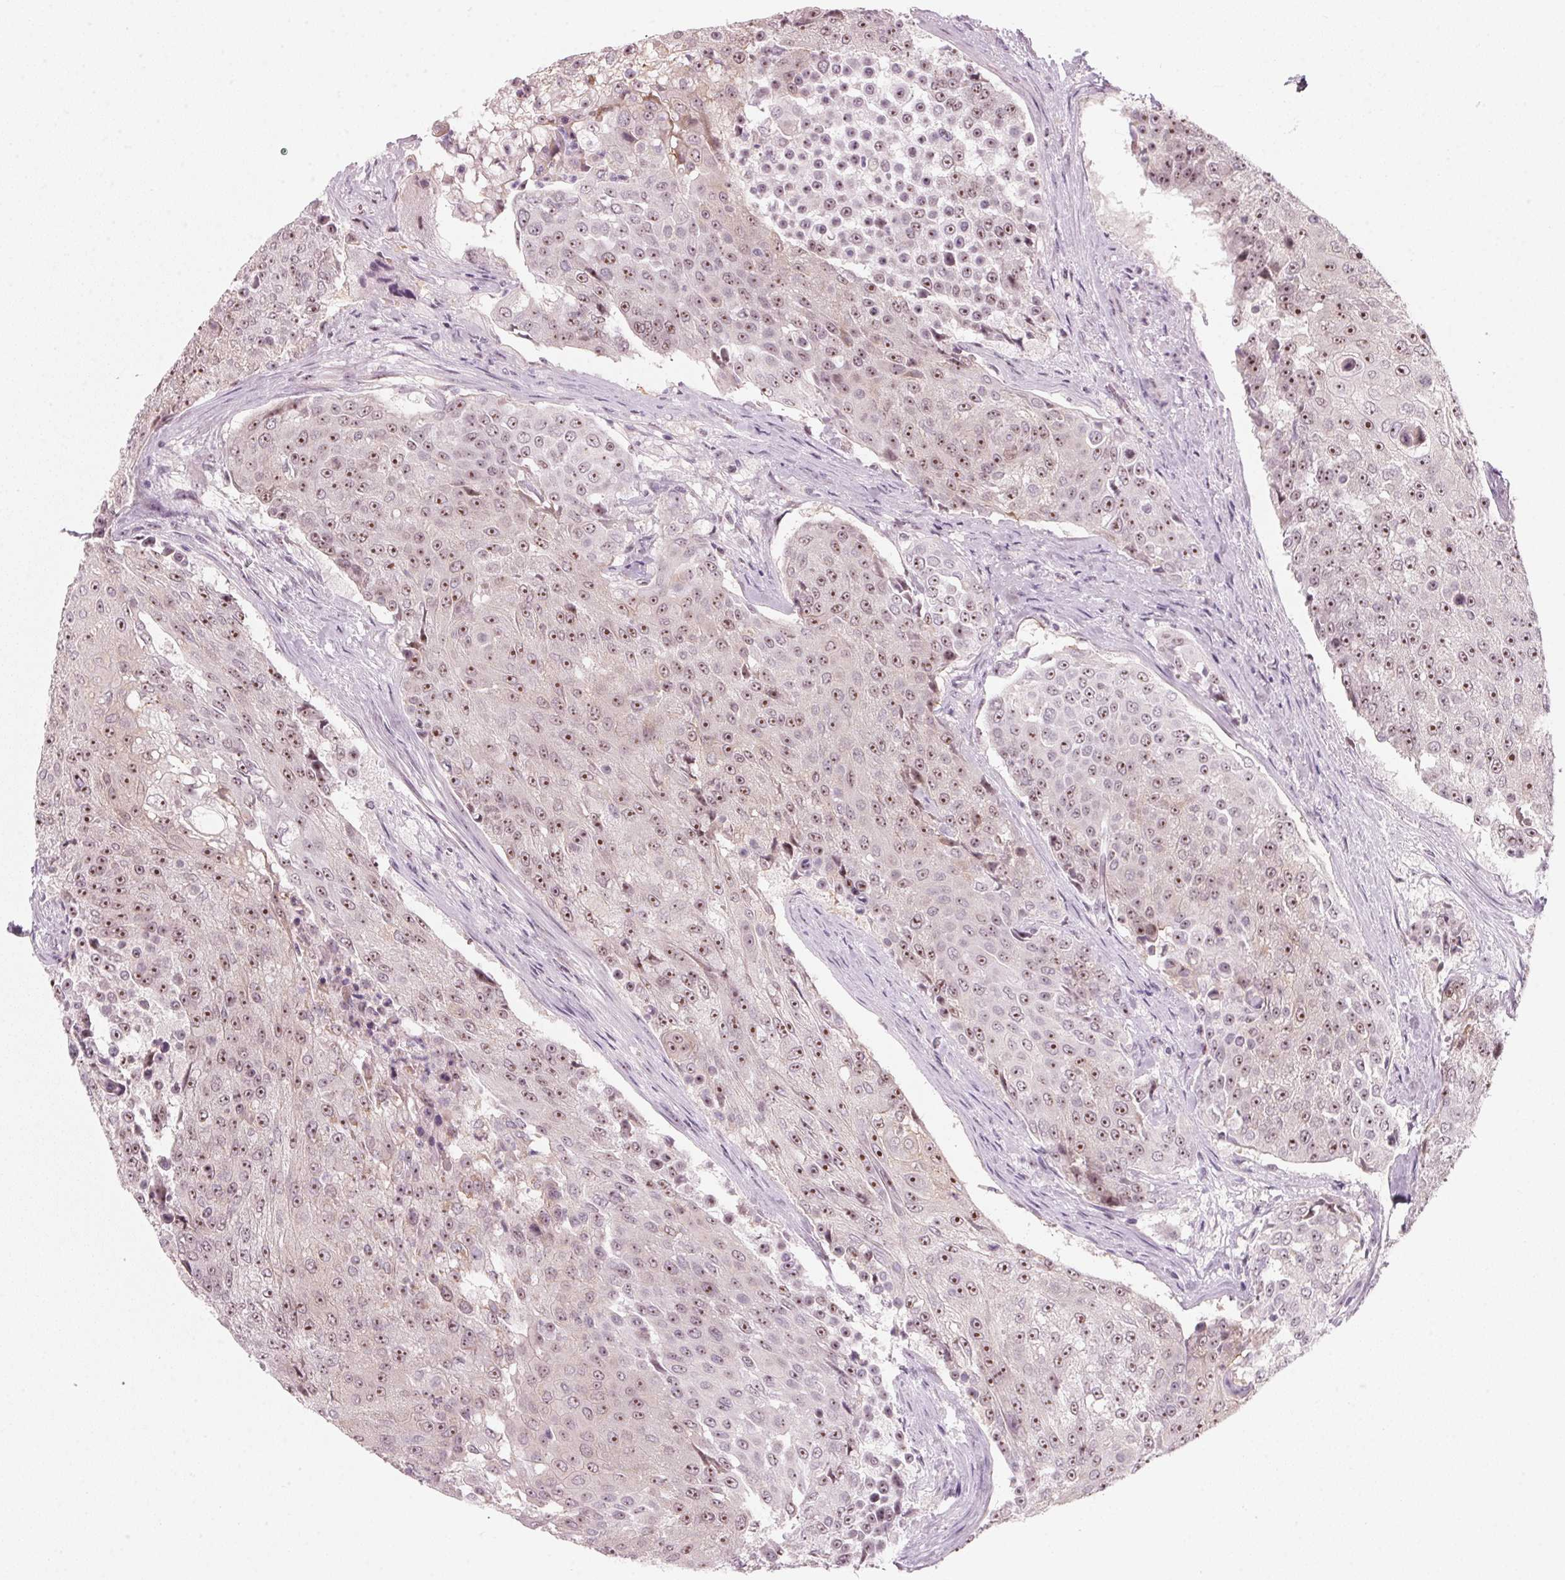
{"staining": {"intensity": "moderate", "quantity": "25%-75%", "location": "nuclear"}, "tissue": "urothelial cancer", "cell_type": "Tumor cells", "image_type": "cancer", "snomed": [{"axis": "morphology", "description": "Urothelial carcinoma, High grade"}, {"axis": "topography", "description": "Urinary bladder"}], "caption": "This photomicrograph exhibits IHC staining of urothelial cancer, with medium moderate nuclear staining in approximately 25%-75% of tumor cells.", "gene": "DNTTIP2", "patient": {"sex": "female", "age": 63}}